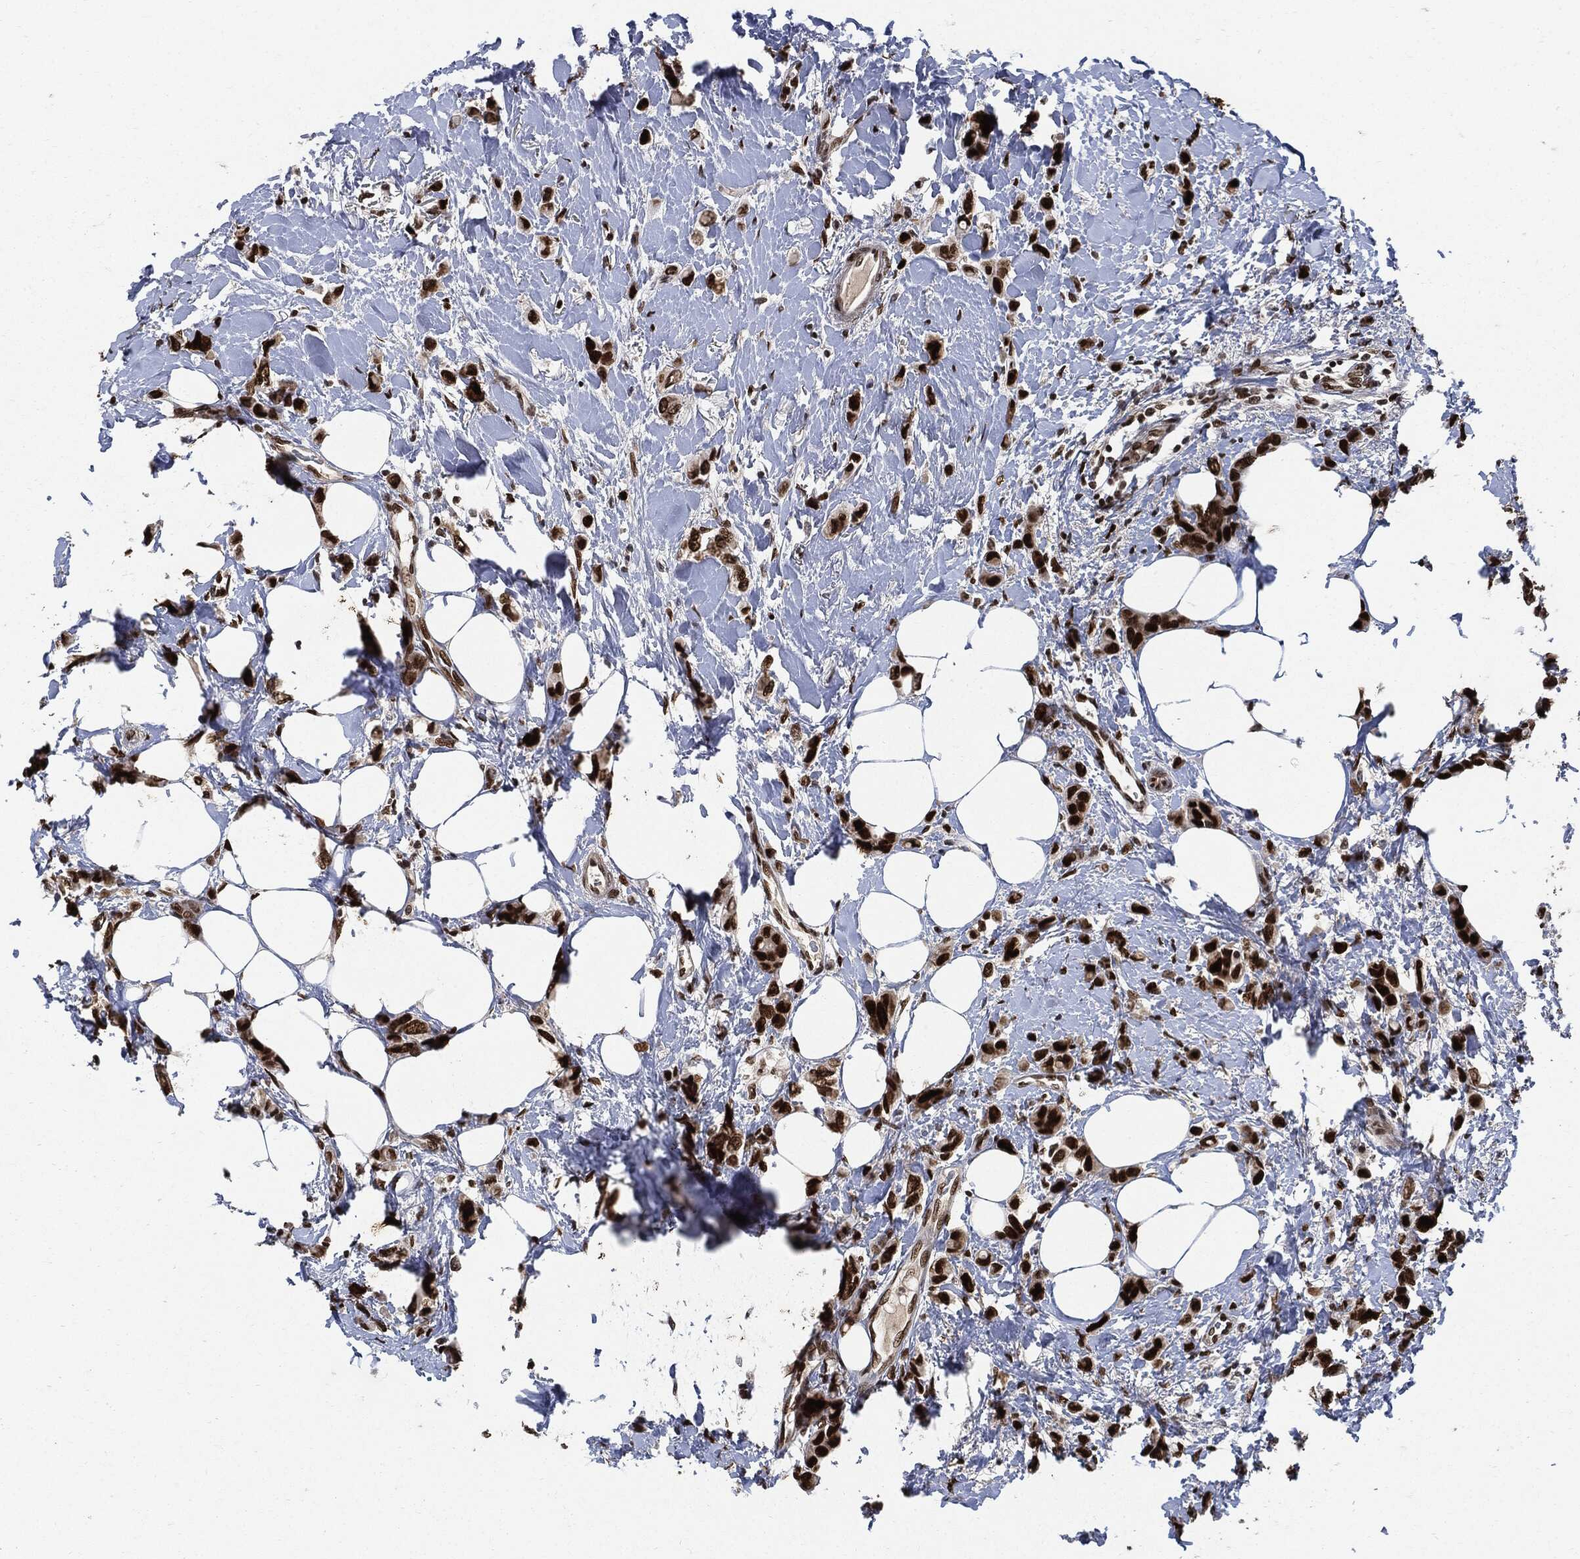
{"staining": {"intensity": "strong", "quantity": ">75%", "location": "nuclear"}, "tissue": "breast cancer", "cell_type": "Tumor cells", "image_type": "cancer", "snomed": [{"axis": "morphology", "description": "Lobular carcinoma"}, {"axis": "topography", "description": "Breast"}], "caption": "Breast lobular carcinoma was stained to show a protein in brown. There is high levels of strong nuclear expression in about >75% of tumor cells.", "gene": "PCNA", "patient": {"sex": "female", "age": 66}}